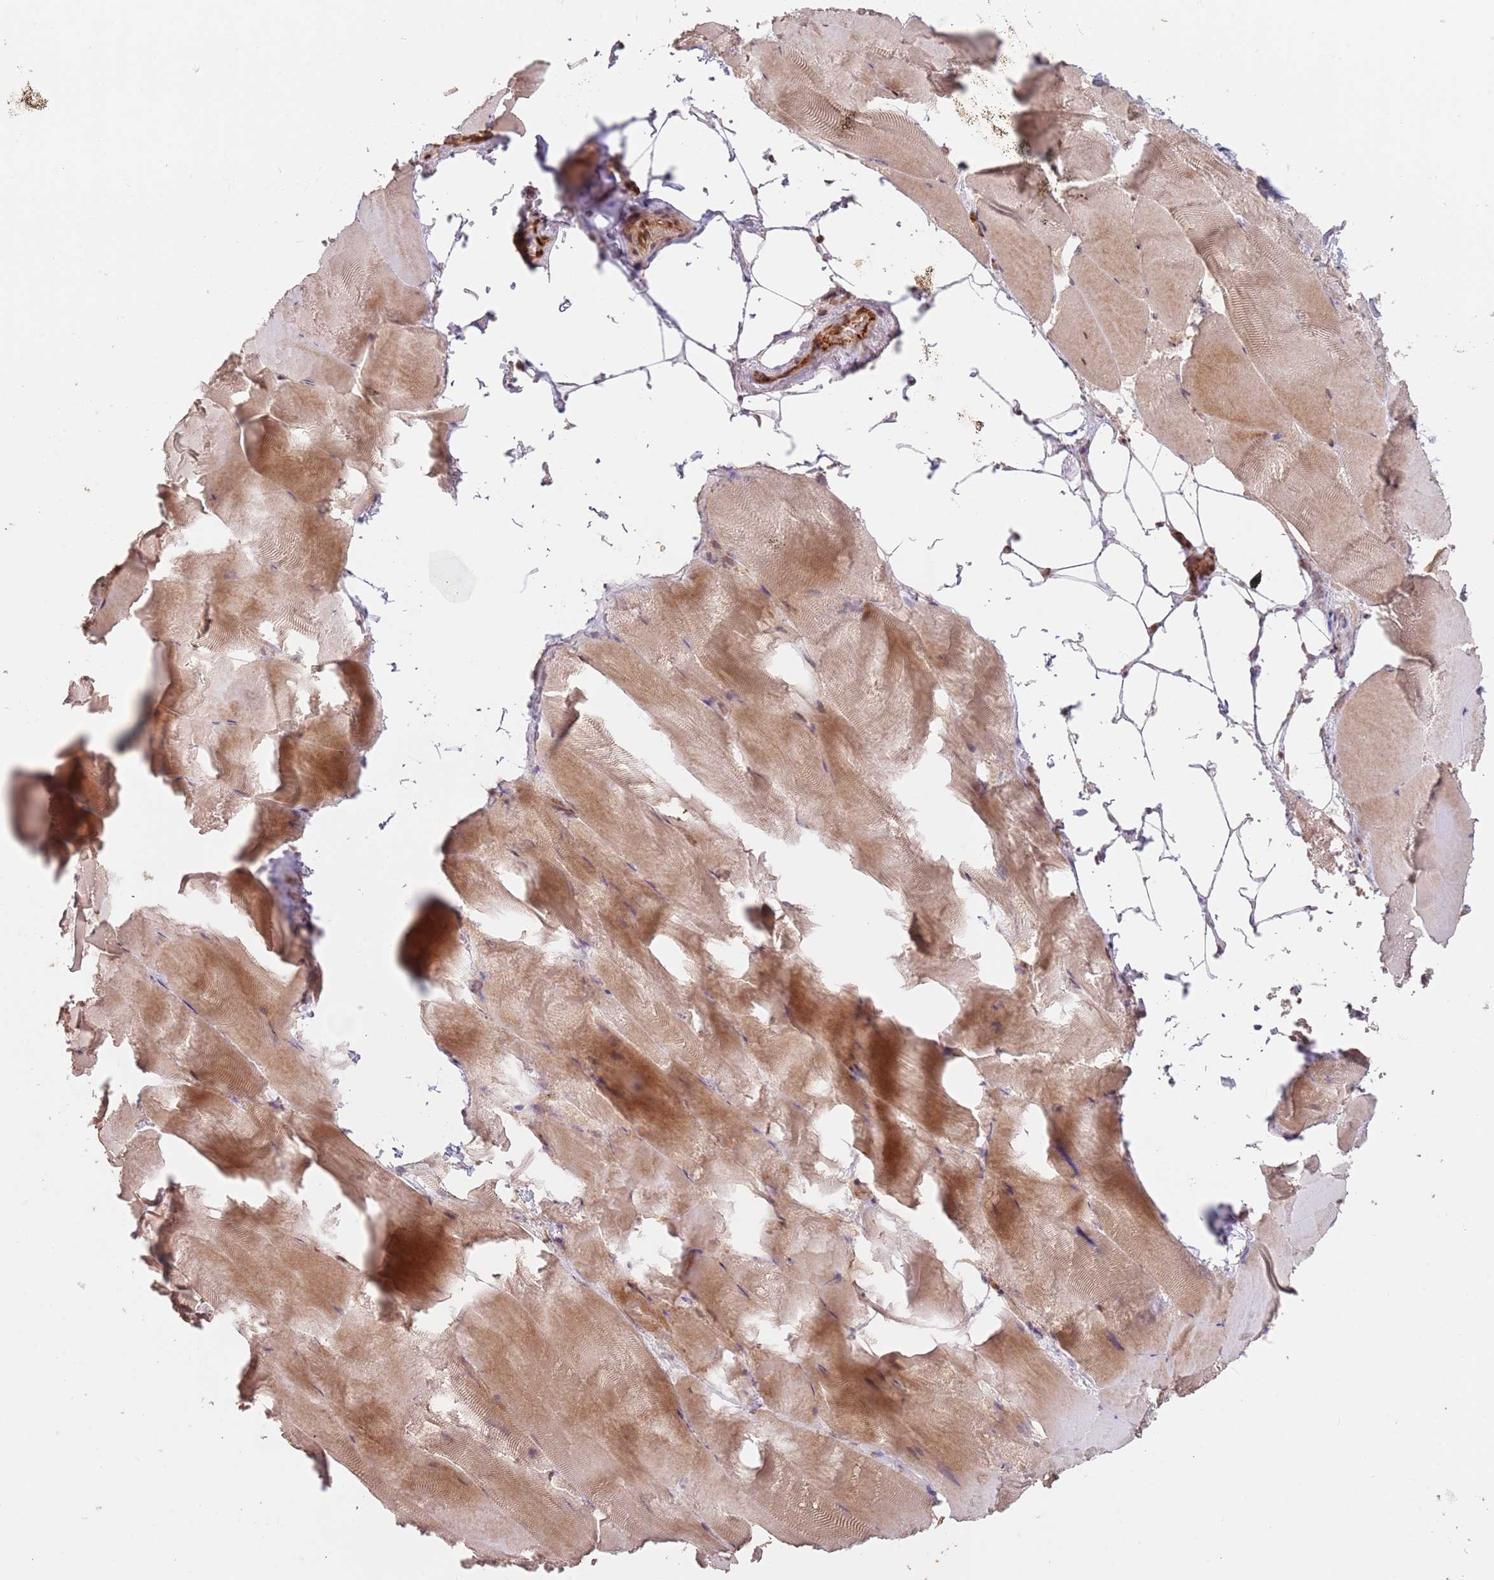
{"staining": {"intensity": "moderate", "quantity": ">75%", "location": "cytoplasmic/membranous,nuclear"}, "tissue": "skeletal muscle", "cell_type": "Myocytes", "image_type": "normal", "snomed": [{"axis": "morphology", "description": "Normal tissue, NOS"}, {"axis": "topography", "description": "Skeletal muscle"}], "caption": "Myocytes exhibit medium levels of moderate cytoplasmic/membranous,nuclear positivity in approximately >75% of cells in benign human skeletal muscle.", "gene": "RFXANK", "patient": {"sex": "female", "age": 64}}